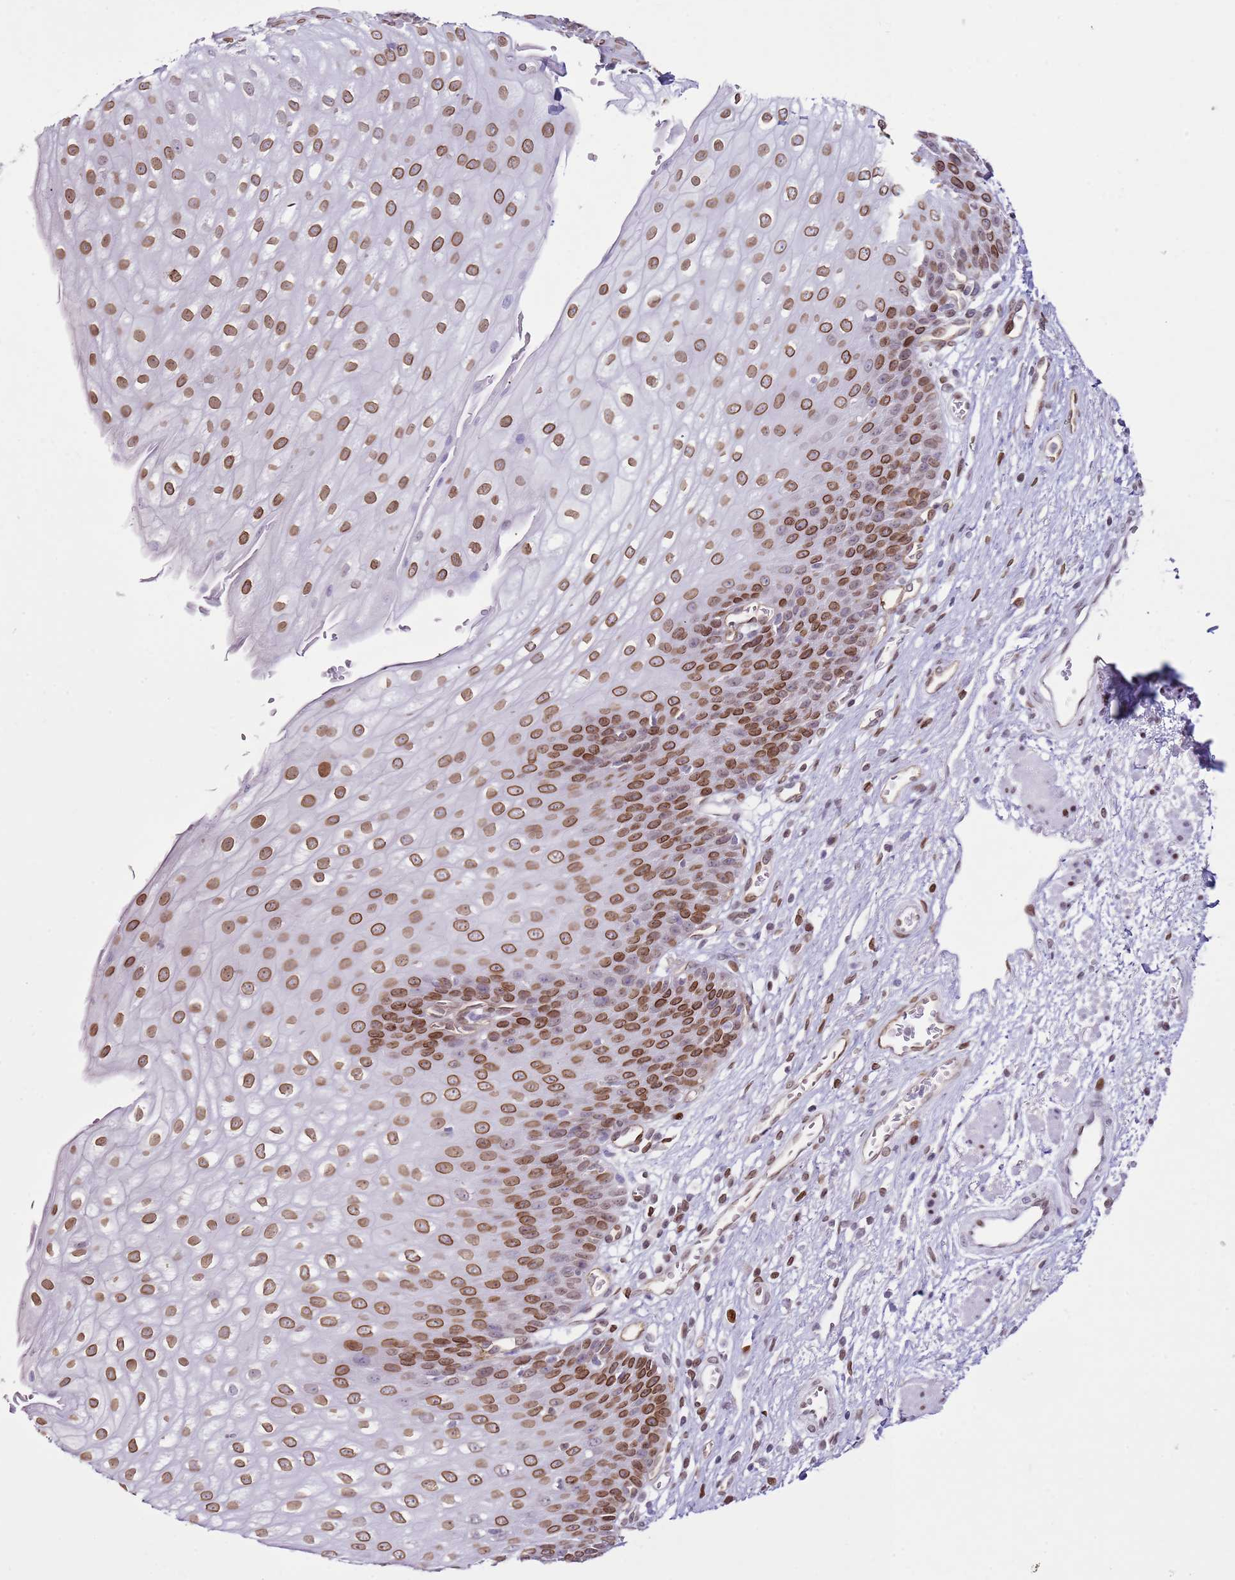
{"staining": {"intensity": "strong", "quantity": ">75%", "location": "cytoplasmic/membranous,nuclear"}, "tissue": "esophagus", "cell_type": "Squamous epithelial cells", "image_type": "normal", "snomed": [{"axis": "morphology", "description": "Normal tissue, NOS"}, {"axis": "topography", "description": "Esophagus"}], "caption": "Human esophagus stained for a protein (brown) shows strong cytoplasmic/membranous,nuclear positive positivity in about >75% of squamous epithelial cells.", "gene": "POU6F1", "patient": {"sex": "male", "age": 71}}